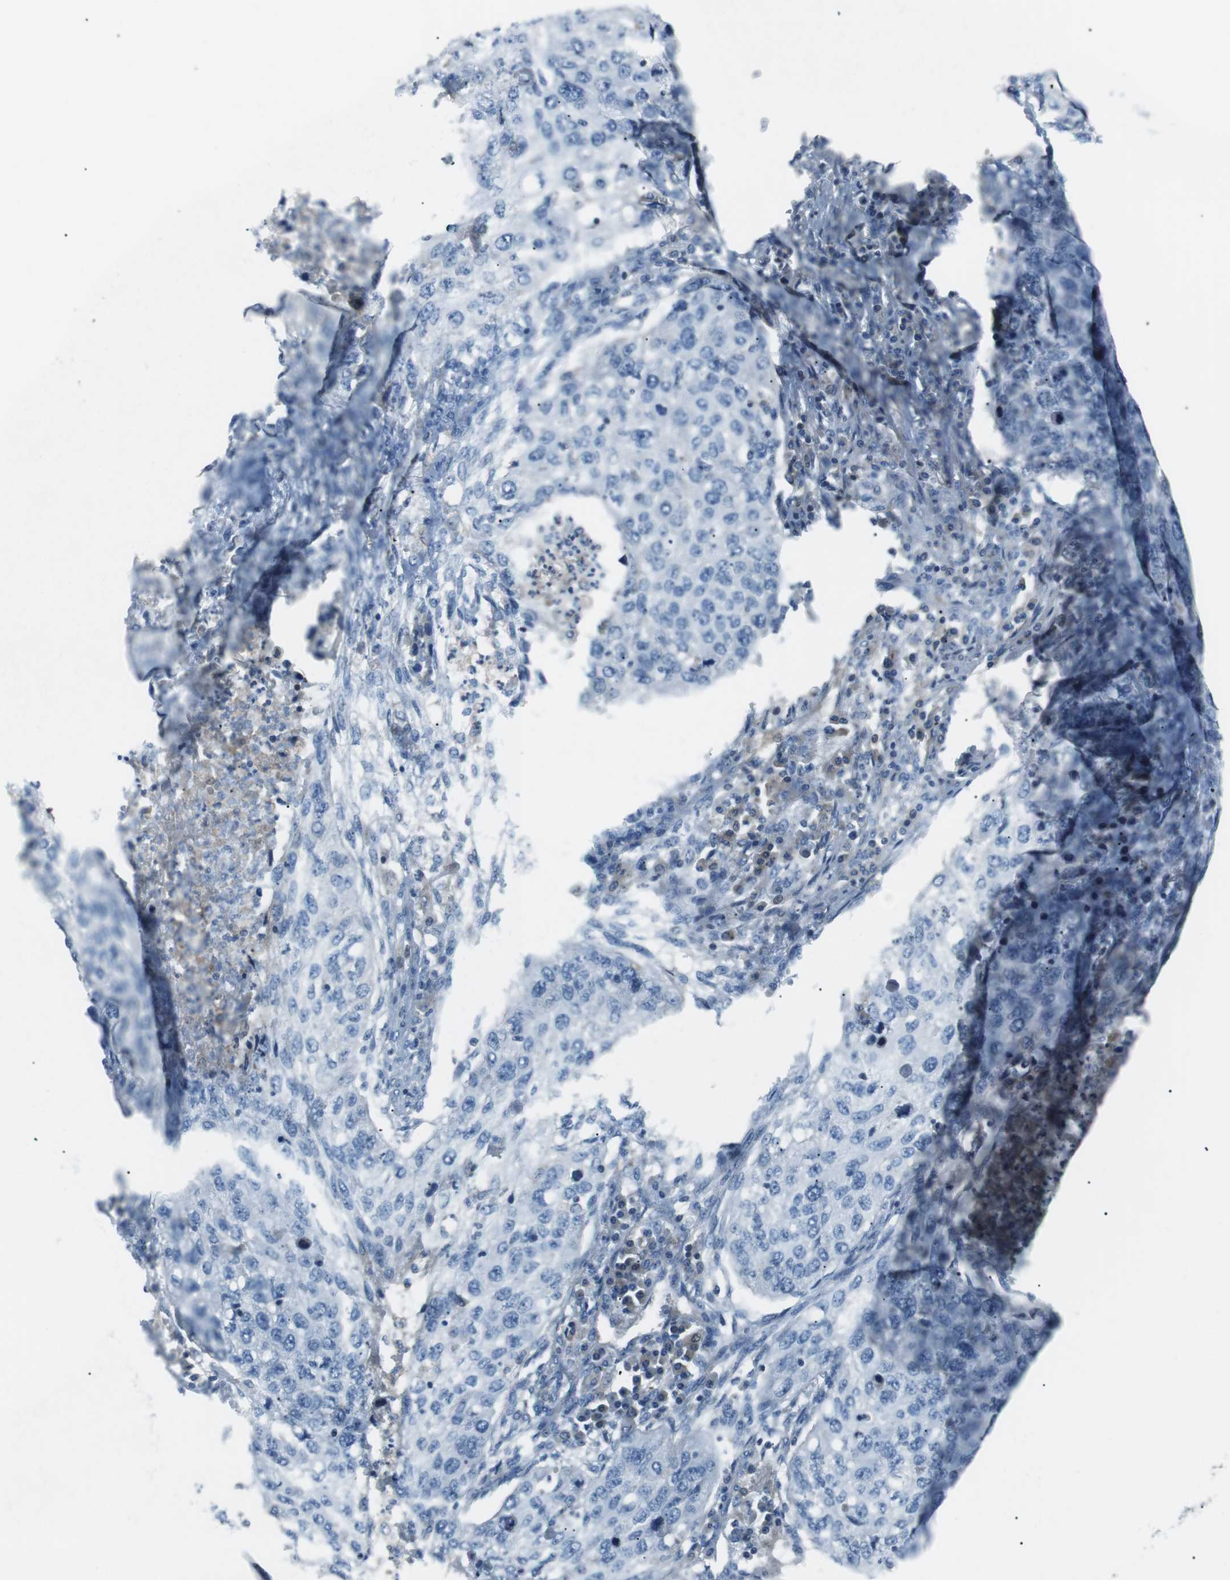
{"staining": {"intensity": "negative", "quantity": "none", "location": "none"}, "tissue": "lung cancer", "cell_type": "Tumor cells", "image_type": "cancer", "snomed": [{"axis": "morphology", "description": "Squamous cell carcinoma, NOS"}, {"axis": "topography", "description": "Lung"}], "caption": "DAB (3,3'-diaminobenzidine) immunohistochemical staining of human lung cancer exhibits no significant positivity in tumor cells.", "gene": "ARVCF", "patient": {"sex": "female", "age": 63}}